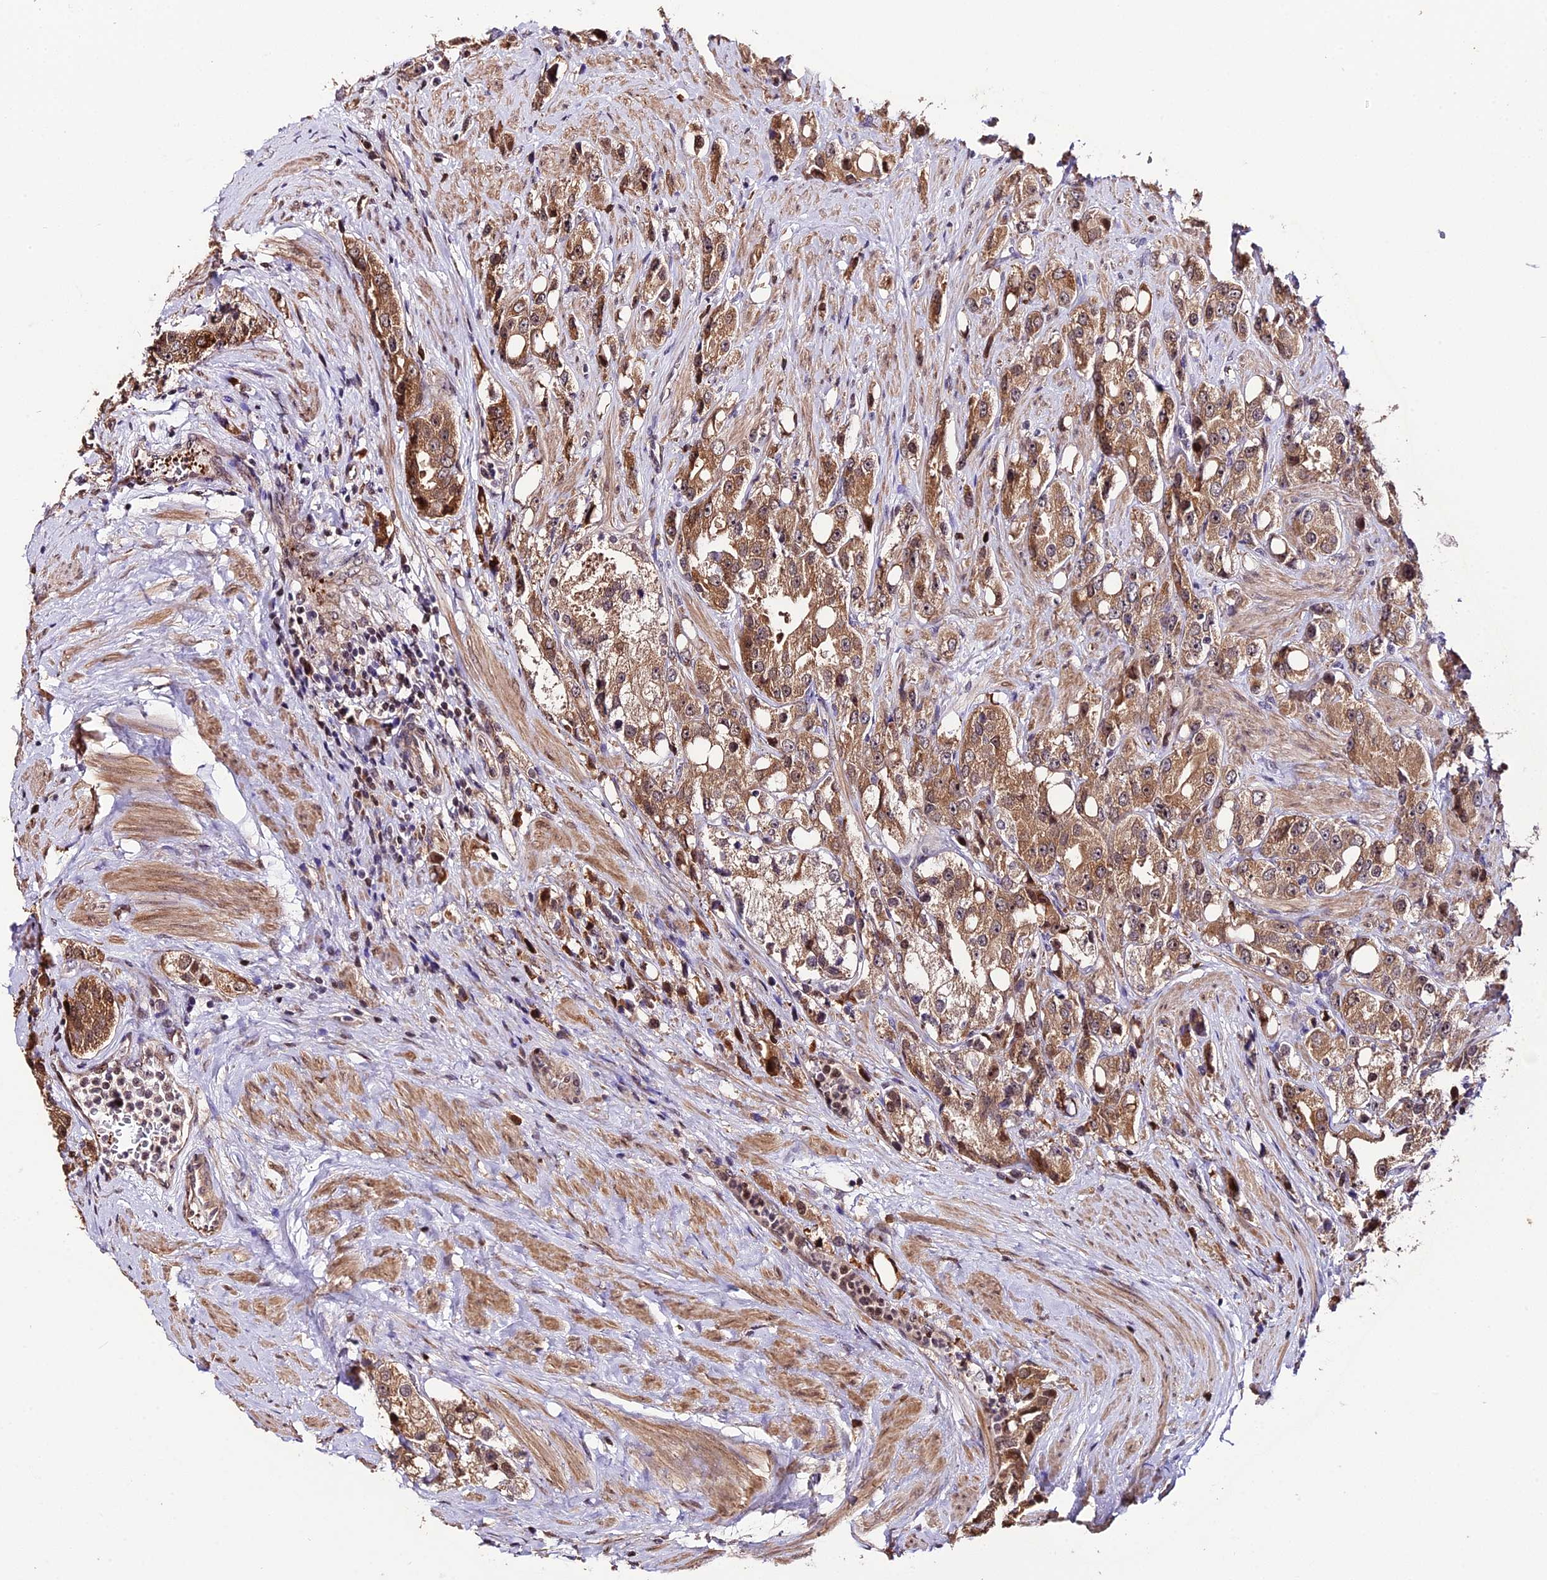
{"staining": {"intensity": "moderate", "quantity": ">75%", "location": "cytoplasmic/membranous"}, "tissue": "prostate cancer", "cell_type": "Tumor cells", "image_type": "cancer", "snomed": [{"axis": "morphology", "description": "Adenocarcinoma, NOS"}, {"axis": "topography", "description": "Prostate"}], "caption": "A high-resolution micrograph shows immunohistochemistry (IHC) staining of prostate adenocarcinoma, which exhibits moderate cytoplasmic/membranous staining in approximately >75% of tumor cells.", "gene": "HERPUD1", "patient": {"sex": "male", "age": 79}}